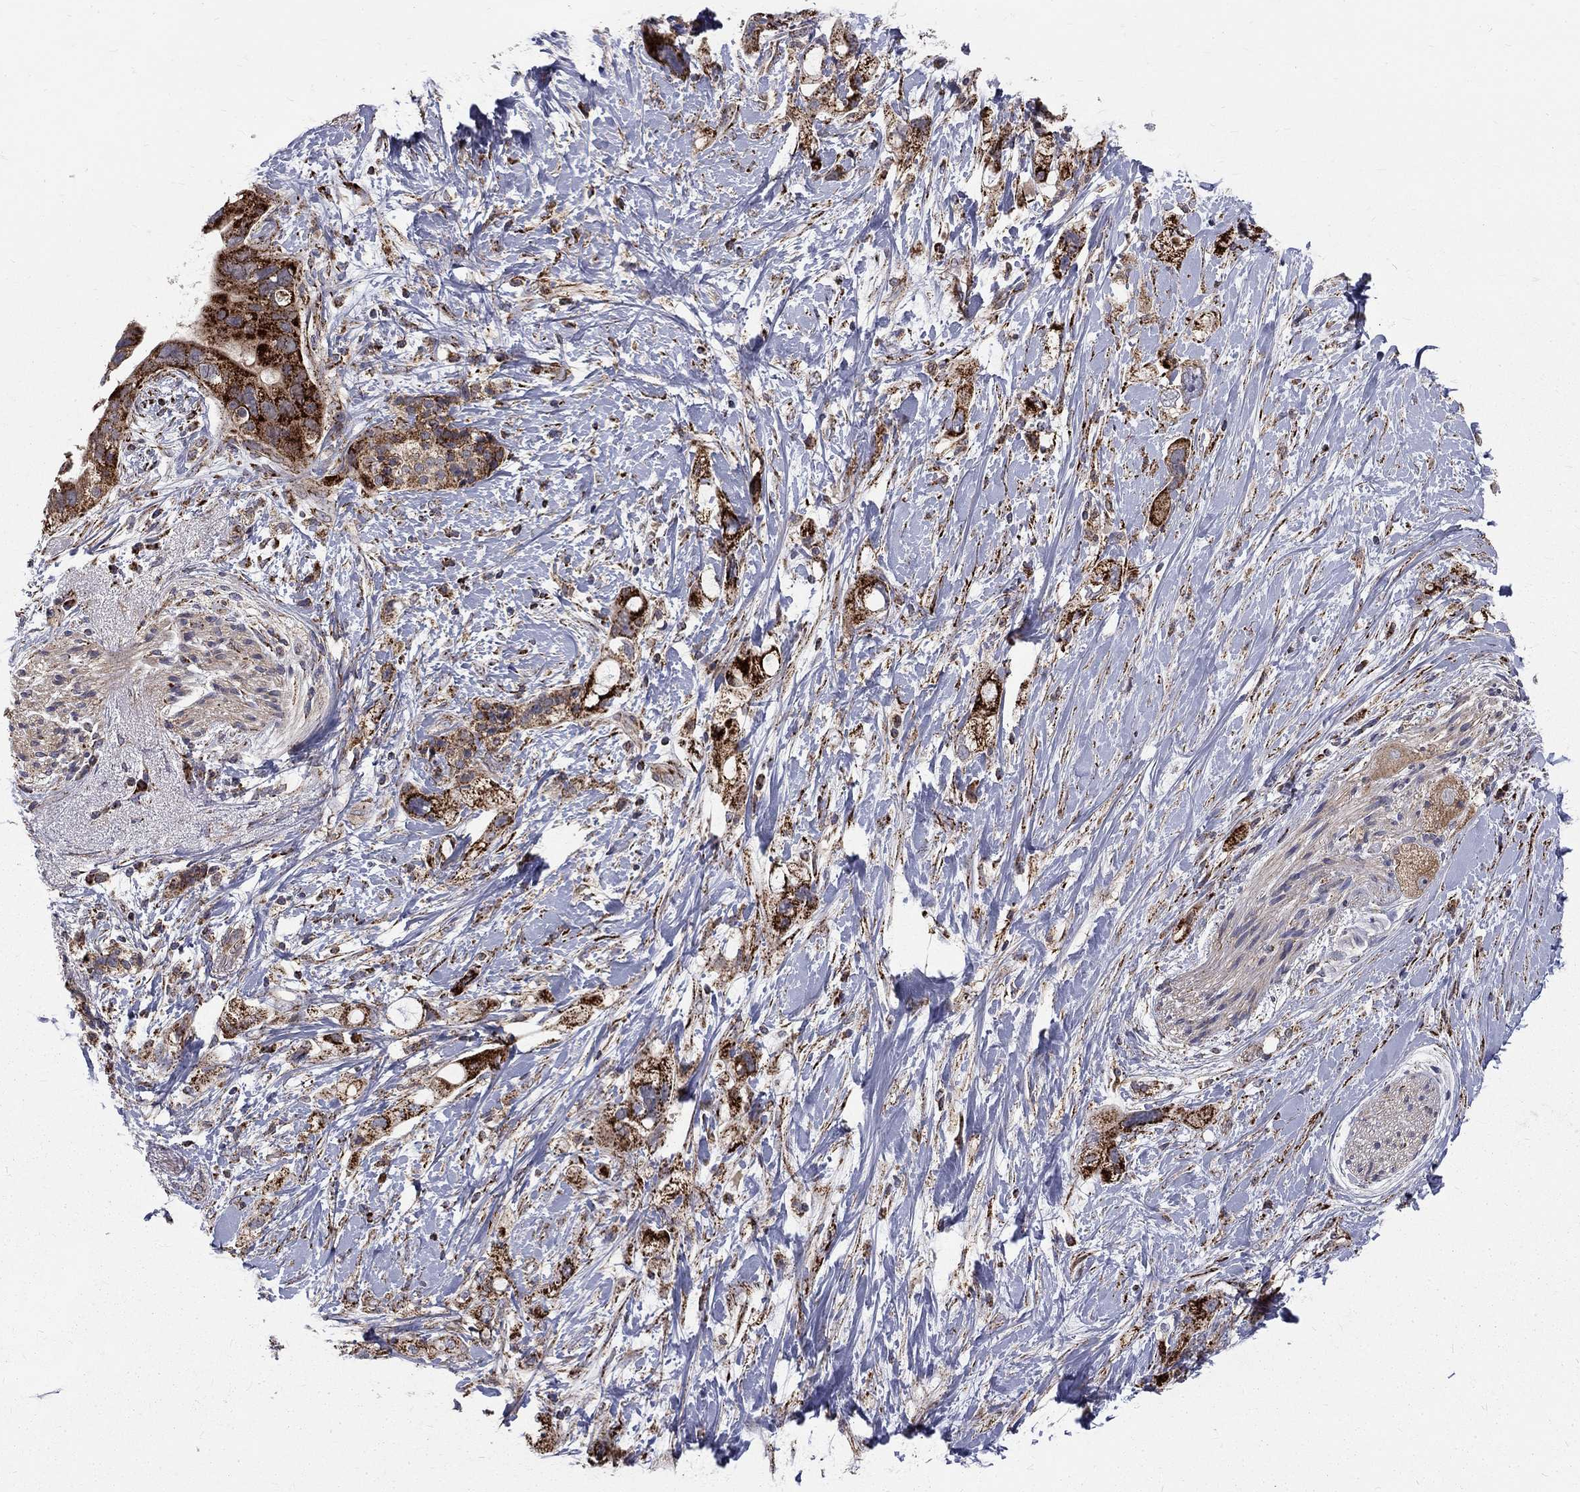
{"staining": {"intensity": "strong", "quantity": ">75%", "location": "cytoplasmic/membranous"}, "tissue": "pancreatic cancer", "cell_type": "Tumor cells", "image_type": "cancer", "snomed": [{"axis": "morphology", "description": "Adenocarcinoma, NOS"}, {"axis": "topography", "description": "Pancreas"}], "caption": "Pancreatic cancer (adenocarcinoma) stained for a protein shows strong cytoplasmic/membranous positivity in tumor cells.", "gene": "ALDH1B1", "patient": {"sex": "female", "age": 56}}